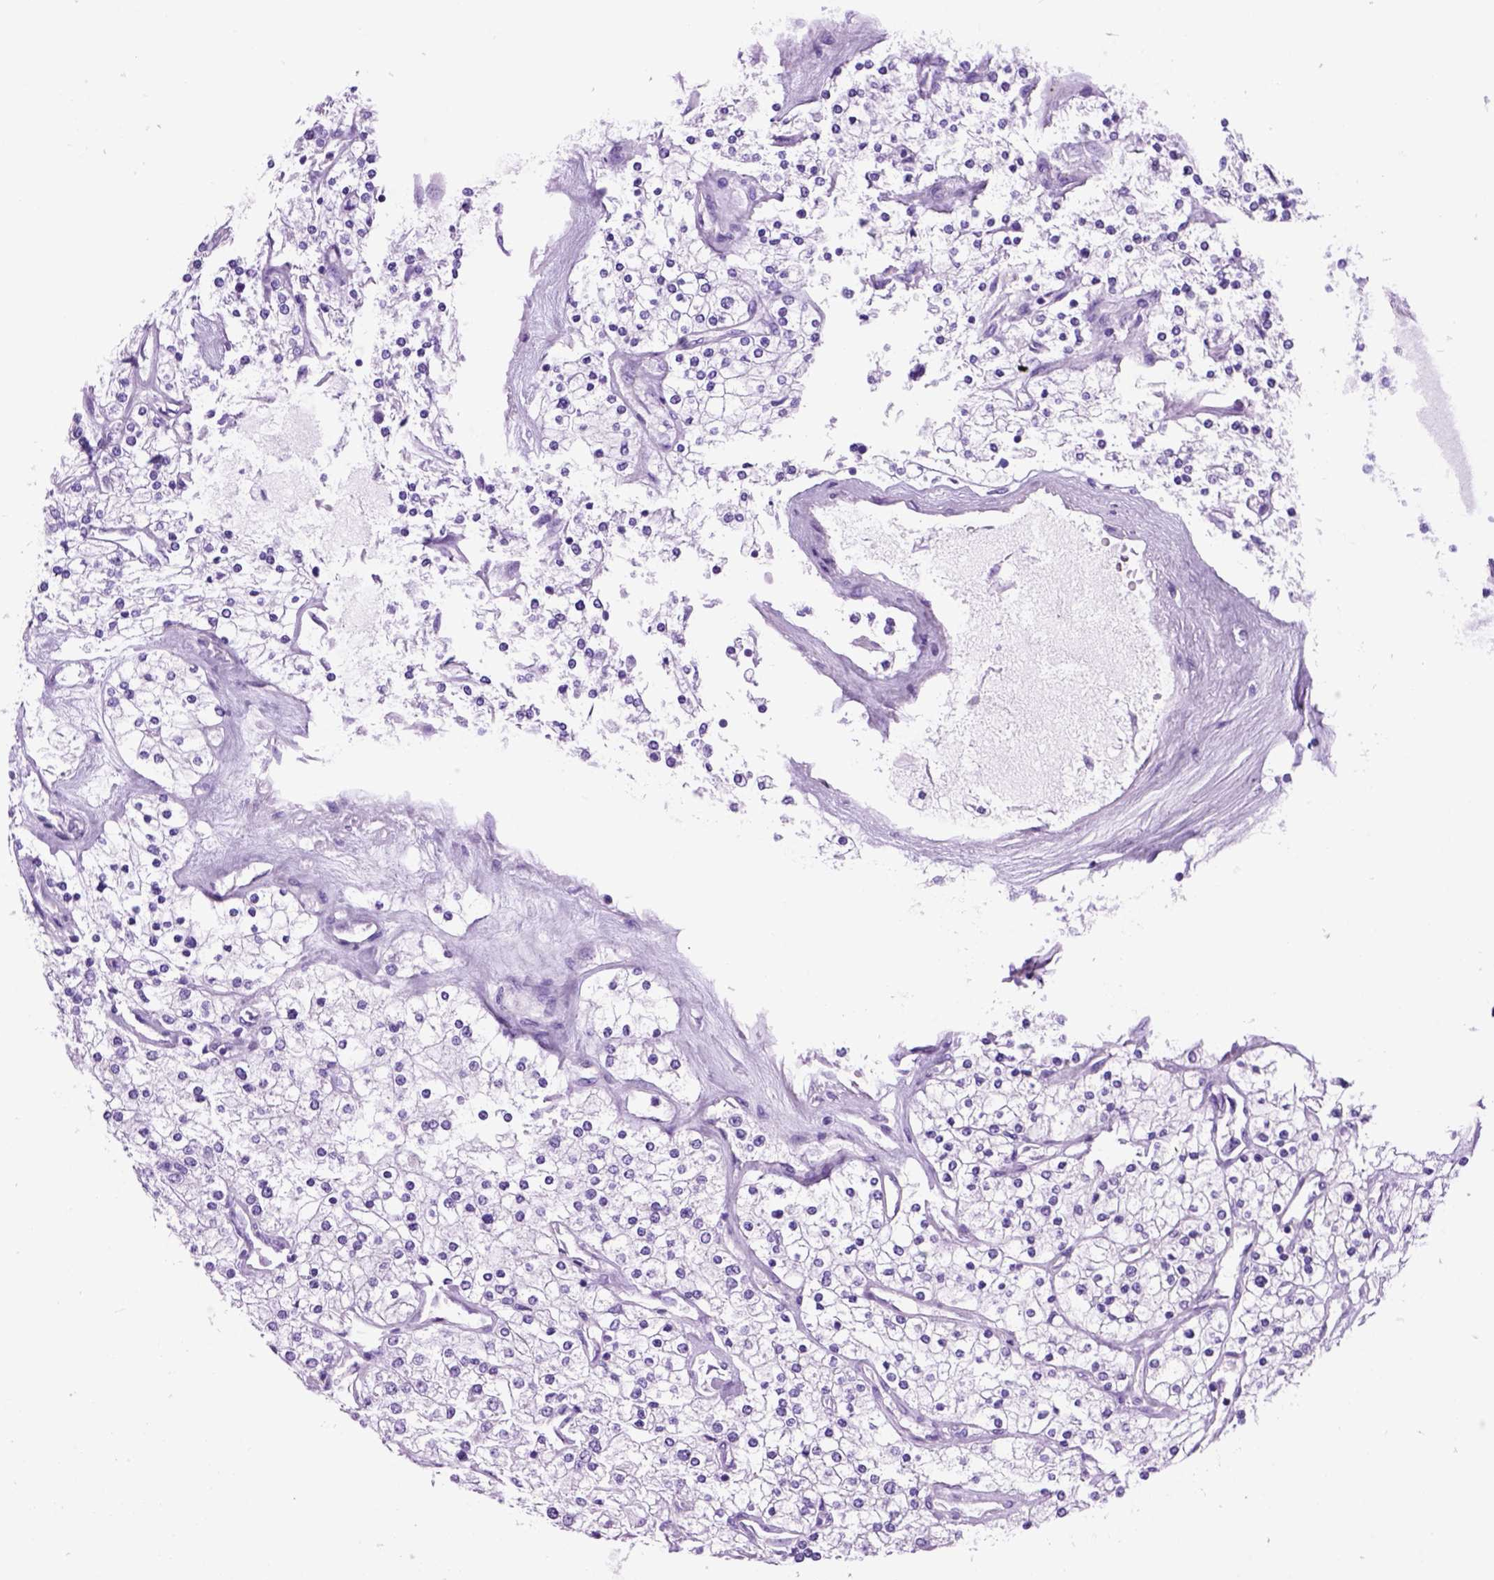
{"staining": {"intensity": "negative", "quantity": "none", "location": "none"}, "tissue": "renal cancer", "cell_type": "Tumor cells", "image_type": "cancer", "snomed": [{"axis": "morphology", "description": "Adenocarcinoma, NOS"}, {"axis": "topography", "description": "Kidney"}], "caption": "This photomicrograph is of renal adenocarcinoma stained with immunohistochemistry to label a protein in brown with the nuclei are counter-stained blue. There is no positivity in tumor cells.", "gene": "HHIPL2", "patient": {"sex": "male", "age": 80}}